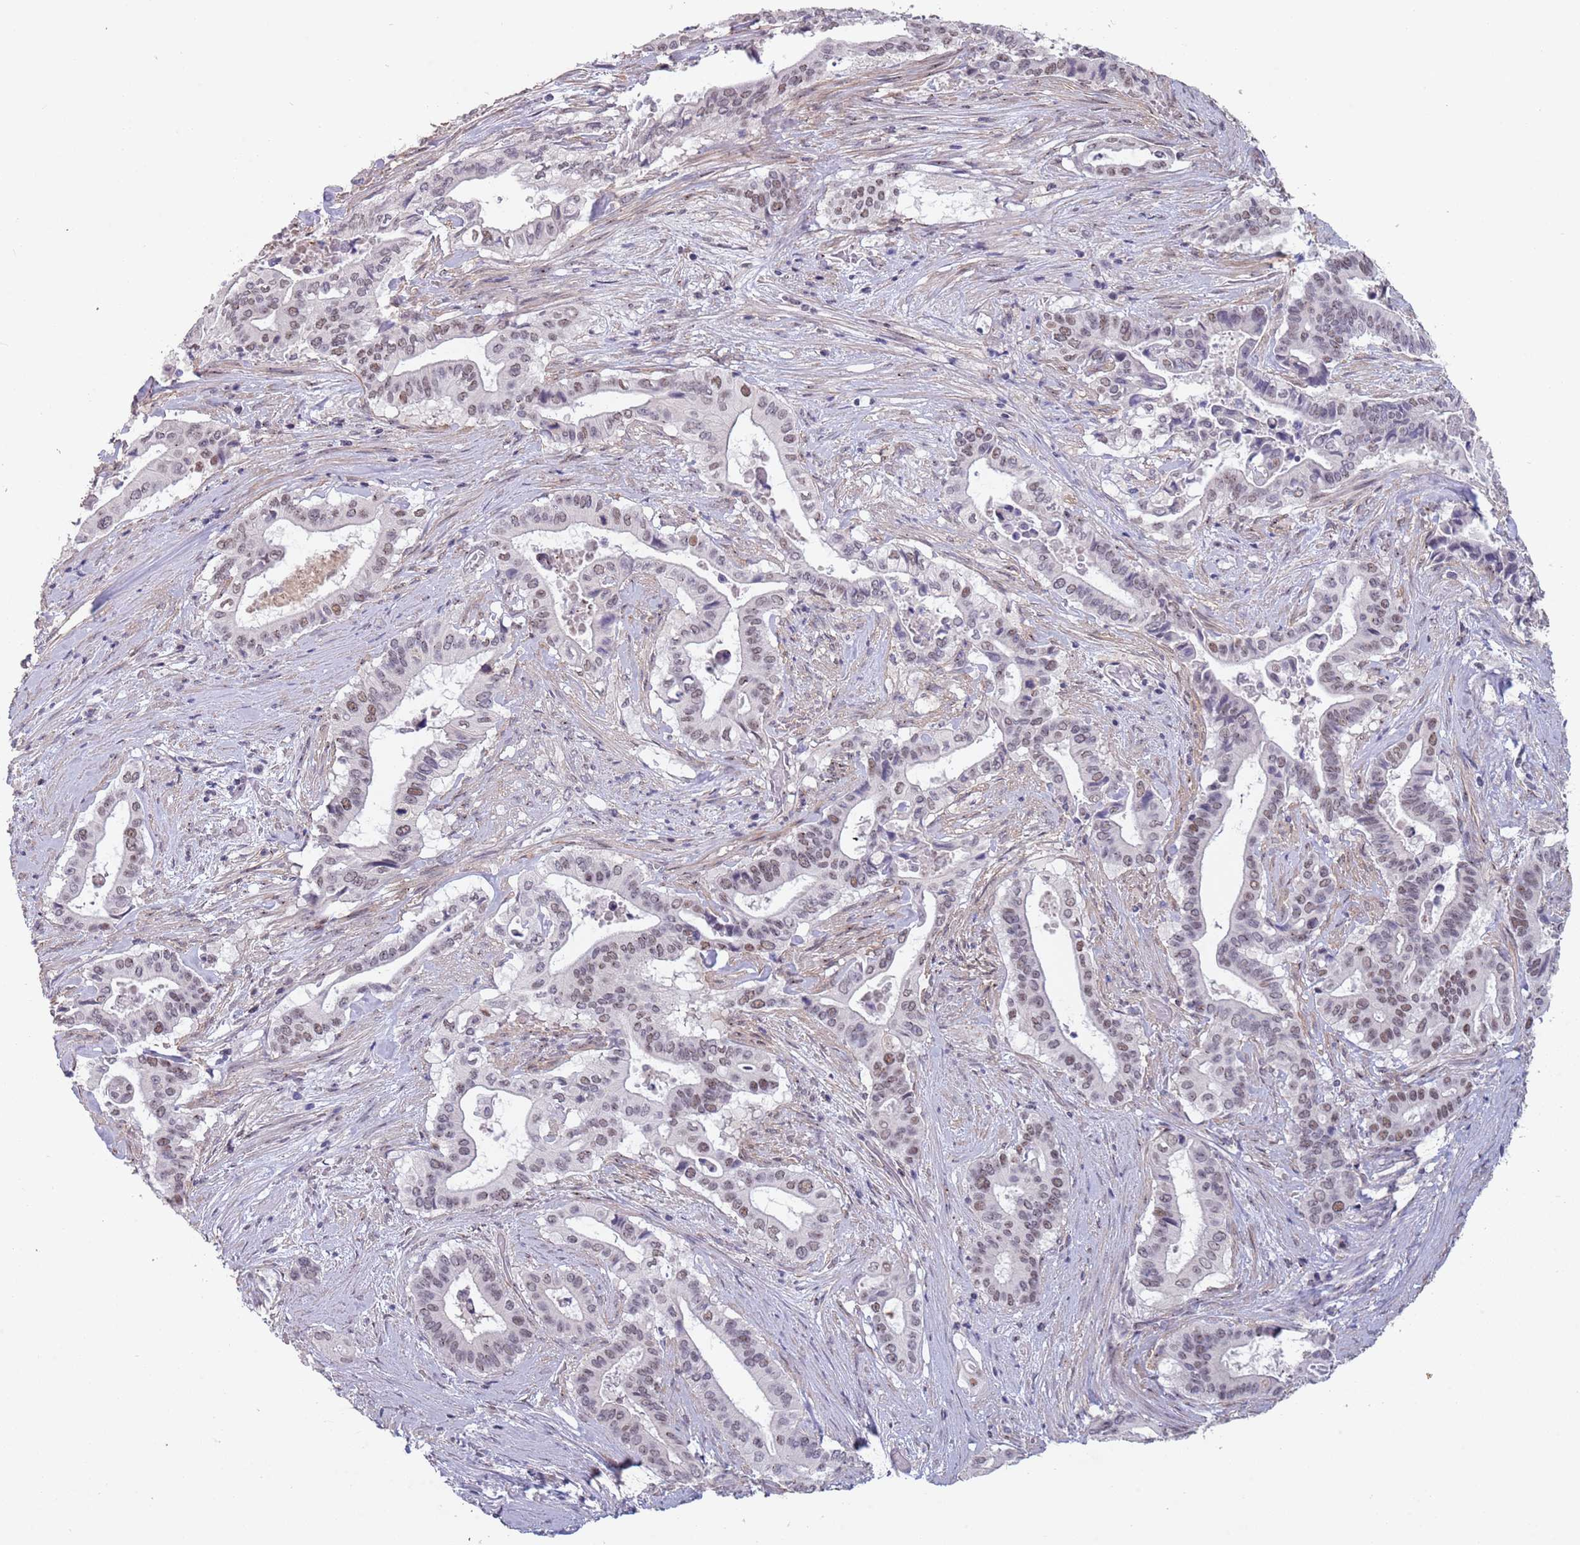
{"staining": {"intensity": "moderate", "quantity": "<25%", "location": "nuclear"}, "tissue": "pancreatic cancer", "cell_type": "Tumor cells", "image_type": "cancer", "snomed": [{"axis": "morphology", "description": "Adenocarcinoma, NOS"}, {"axis": "topography", "description": "Pancreas"}], "caption": "Pancreatic cancer (adenocarcinoma) tissue shows moderate nuclear positivity in about <25% of tumor cells, visualized by immunohistochemistry.", "gene": "CIZ1", "patient": {"sex": "female", "age": 77}}